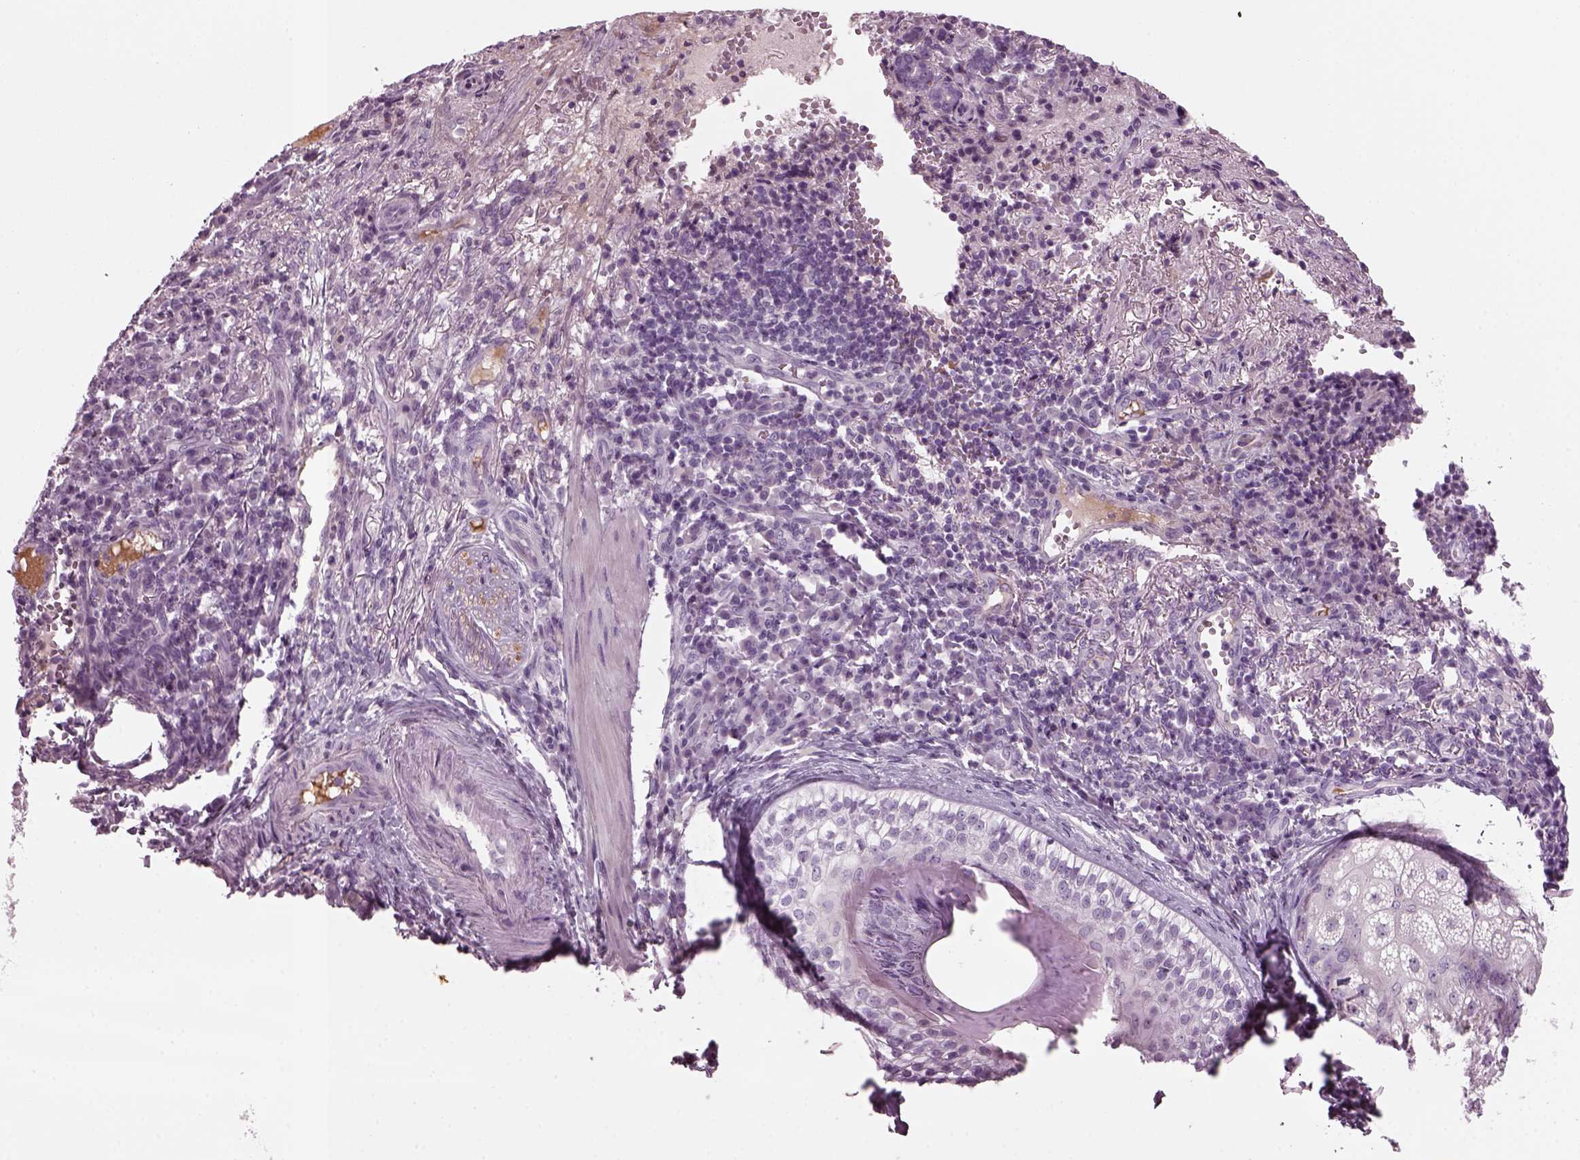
{"staining": {"intensity": "negative", "quantity": "none", "location": "none"}, "tissue": "skin cancer", "cell_type": "Tumor cells", "image_type": "cancer", "snomed": [{"axis": "morphology", "description": "Basal cell carcinoma"}, {"axis": "topography", "description": "Skin"}], "caption": "Tumor cells are negative for protein expression in human skin cancer.", "gene": "DPYSL5", "patient": {"sex": "female", "age": 69}}